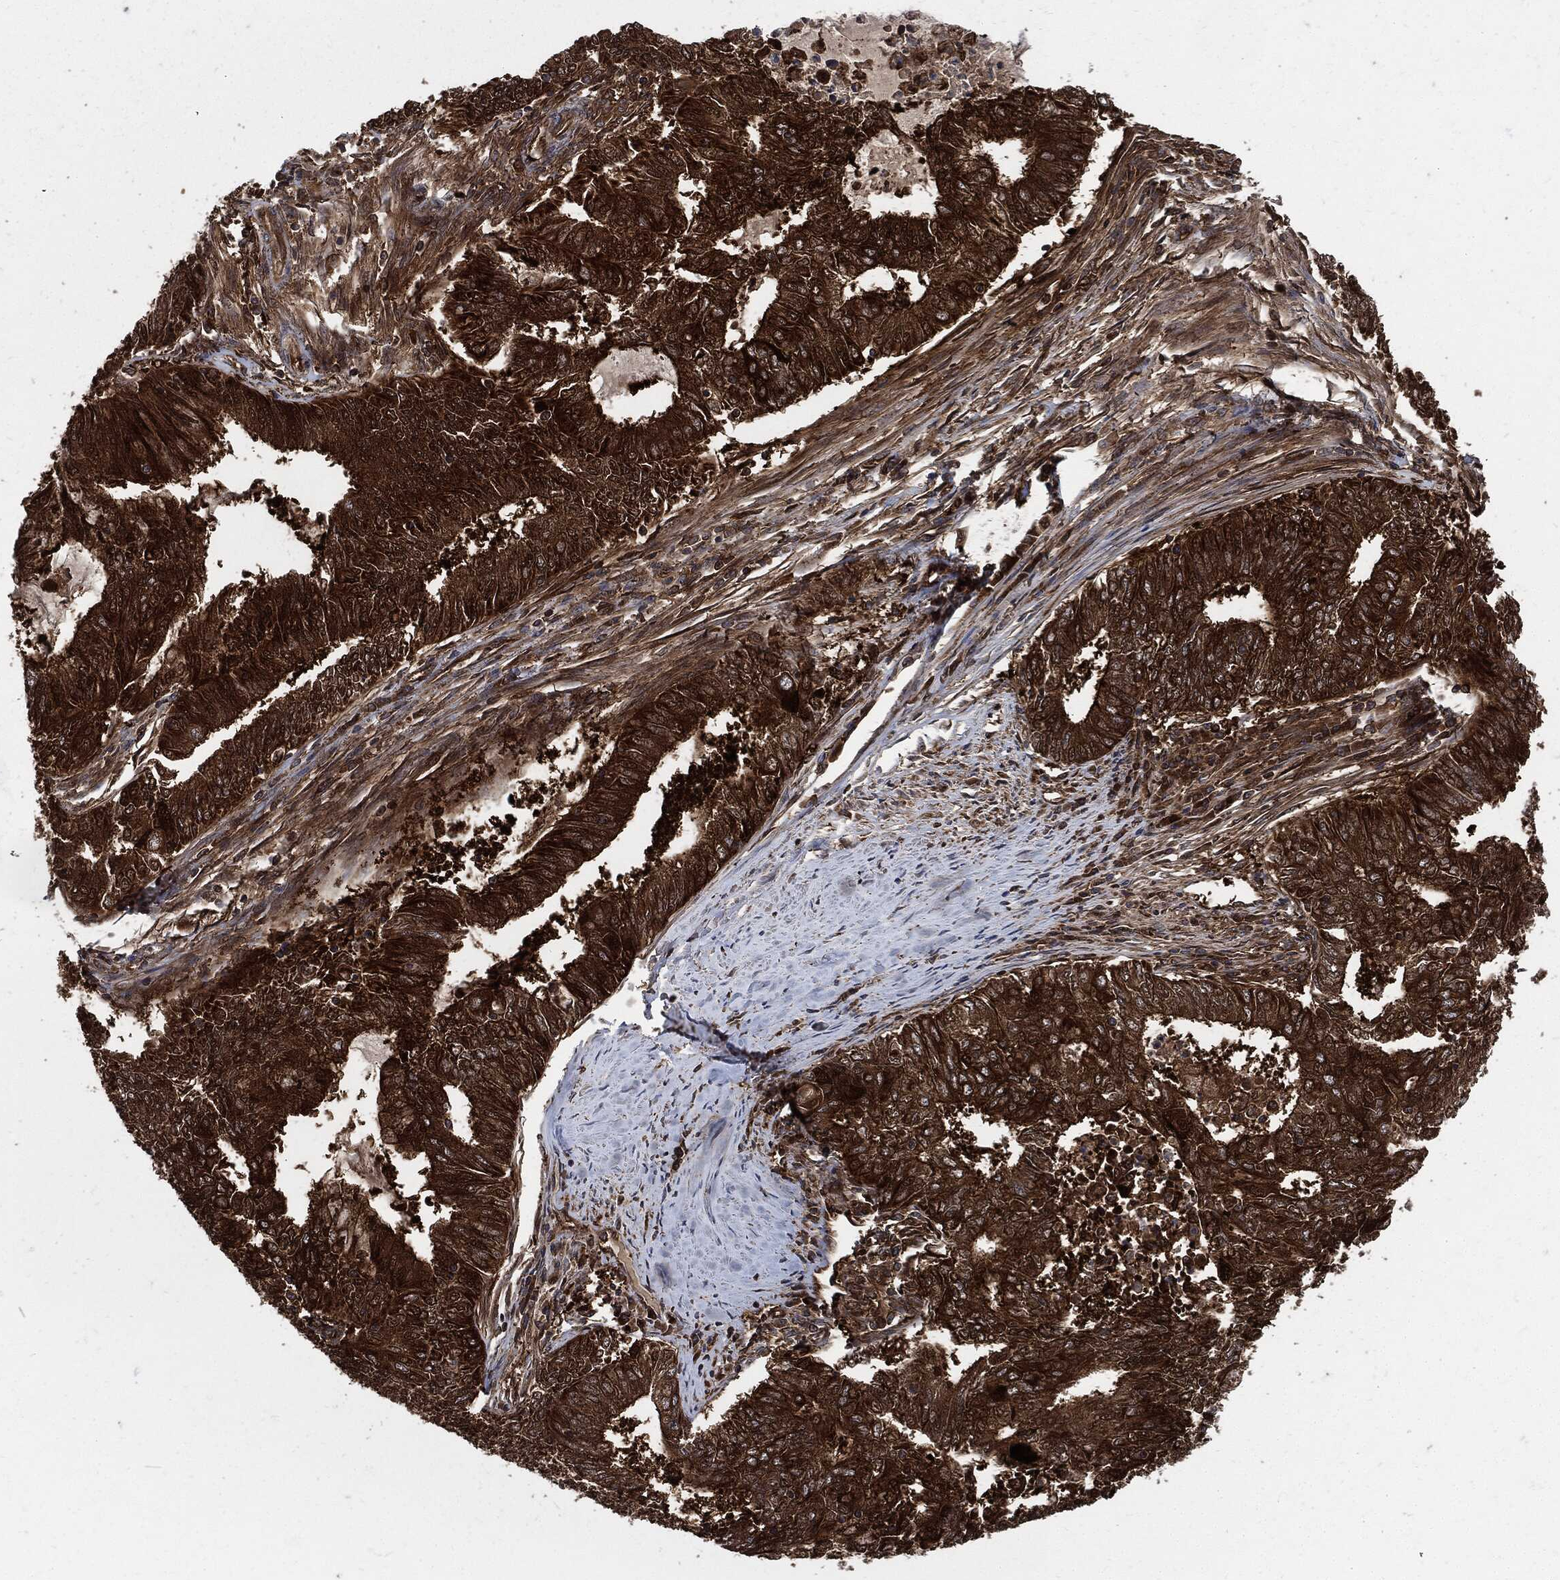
{"staining": {"intensity": "strong", "quantity": ">75%", "location": "cytoplasmic/membranous"}, "tissue": "endometrial cancer", "cell_type": "Tumor cells", "image_type": "cancer", "snomed": [{"axis": "morphology", "description": "Adenocarcinoma, NOS"}, {"axis": "topography", "description": "Endometrium"}], "caption": "Tumor cells exhibit strong cytoplasmic/membranous expression in about >75% of cells in endometrial cancer.", "gene": "XPNPEP1", "patient": {"sex": "female", "age": 62}}